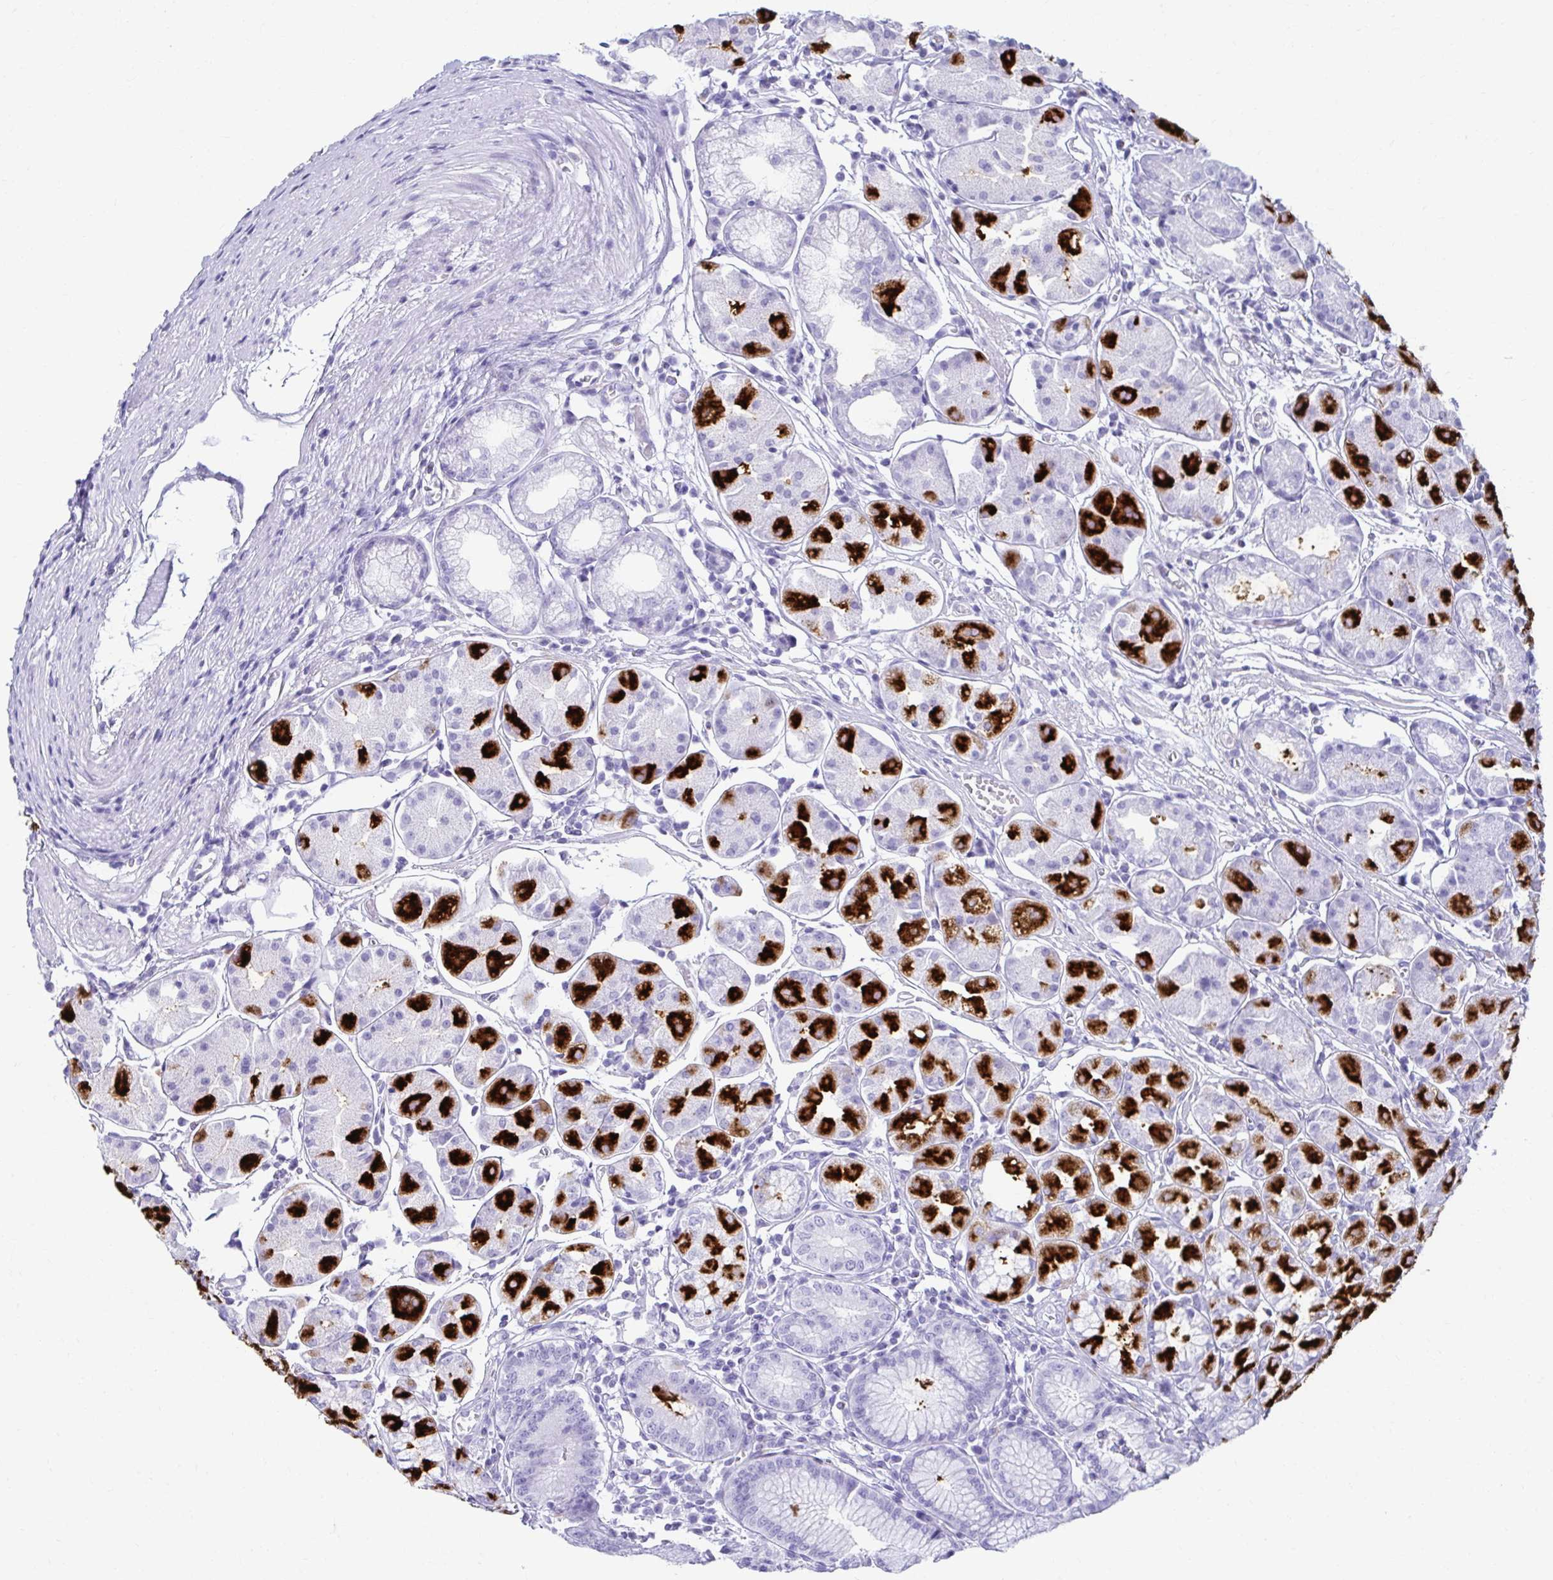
{"staining": {"intensity": "strong", "quantity": "25%-75%", "location": "cytoplasmic/membranous"}, "tissue": "stomach", "cell_type": "Glandular cells", "image_type": "normal", "snomed": [{"axis": "morphology", "description": "Normal tissue, NOS"}, {"axis": "topography", "description": "Stomach"}], "caption": "This is a photomicrograph of immunohistochemistry (IHC) staining of benign stomach, which shows strong positivity in the cytoplasmic/membranous of glandular cells.", "gene": "ATP4B", "patient": {"sex": "male", "age": 55}}